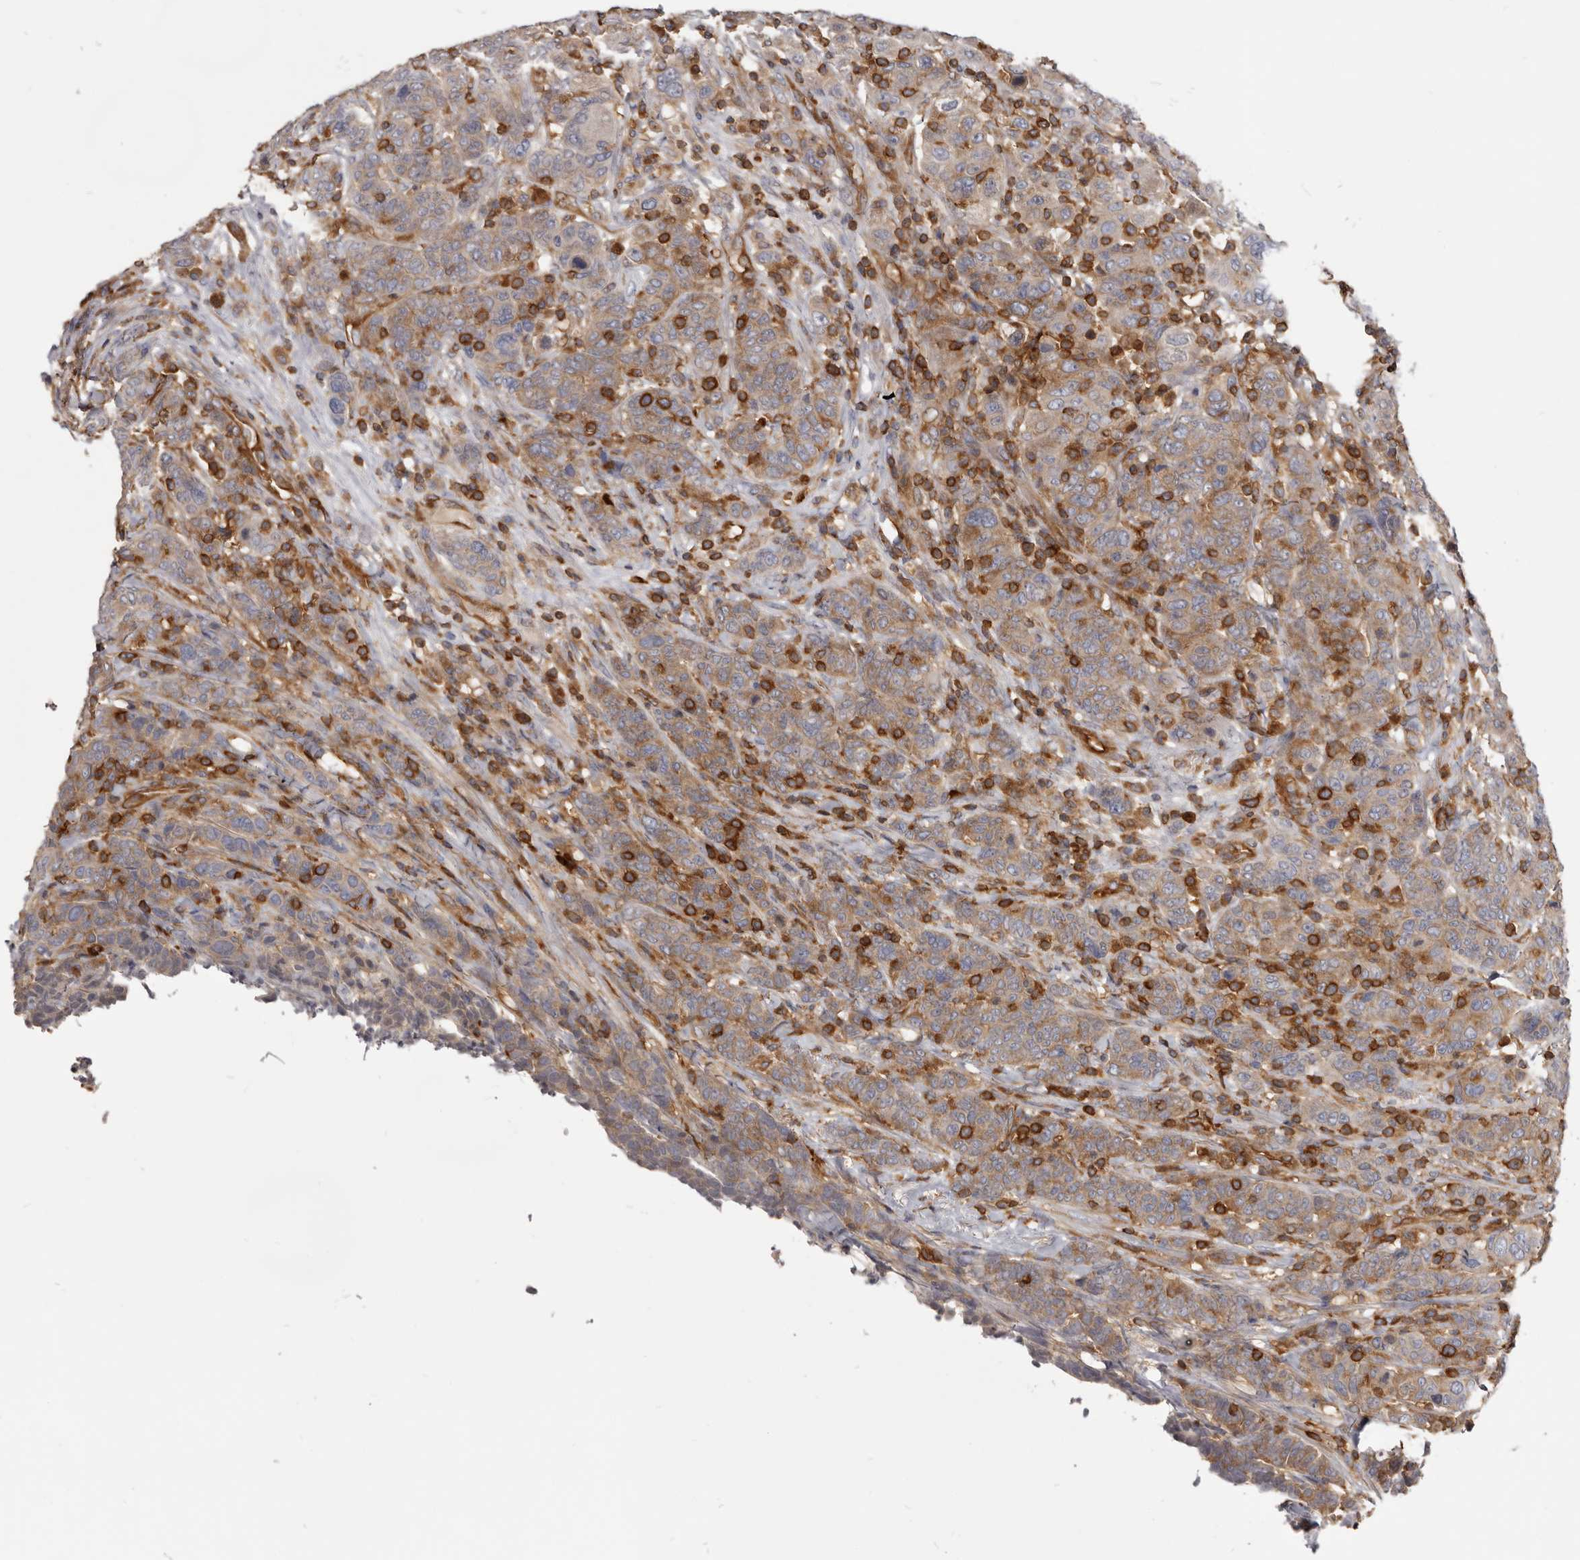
{"staining": {"intensity": "moderate", "quantity": "25%-75%", "location": "cytoplasmic/membranous"}, "tissue": "breast cancer", "cell_type": "Tumor cells", "image_type": "cancer", "snomed": [{"axis": "morphology", "description": "Duct carcinoma"}, {"axis": "topography", "description": "Breast"}], "caption": "Immunohistochemical staining of breast cancer displays moderate cytoplasmic/membranous protein expression in about 25%-75% of tumor cells.", "gene": "CBL", "patient": {"sex": "female", "age": 37}}